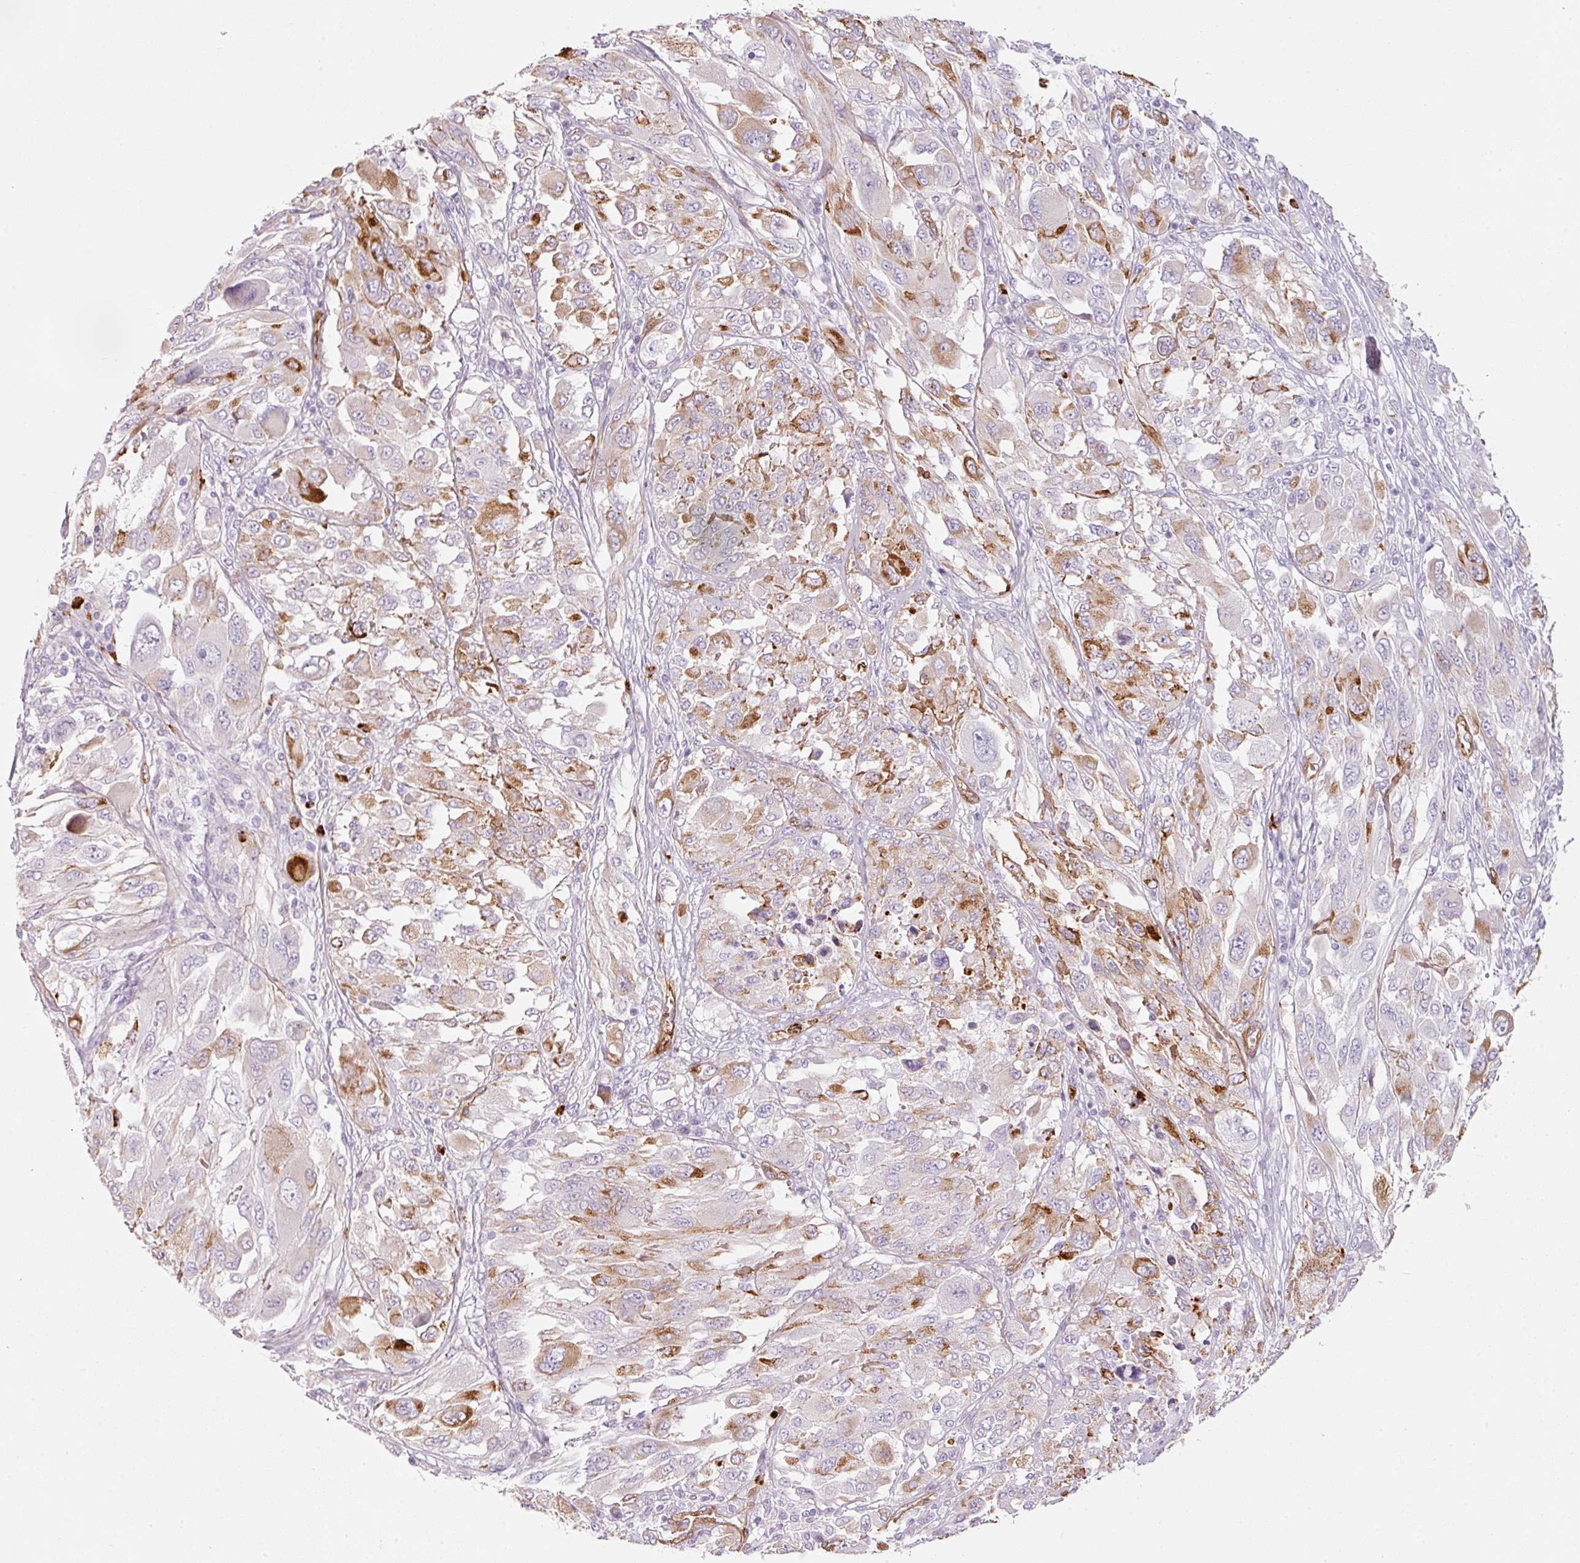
{"staining": {"intensity": "moderate", "quantity": "25%-75%", "location": "cytoplasmic/membranous"}, "tissue": "melanoma", "cell_type": "Tumor cells", "image_type": "cancer", "snomed": [{"axis": "morphology", "description": "Malignant melanoma, NOS"}, {"axis": "topography", "description": "Skin"}], "caption": "This histopathology image reveals immunohistochemistry staining of human melanoma, with medium moderate cytoplasmic/membranous expression in approximately 25%-75% of tumor cells.", "gene": "LOXL4", "patient": {"sex": "female", "age": 91}}